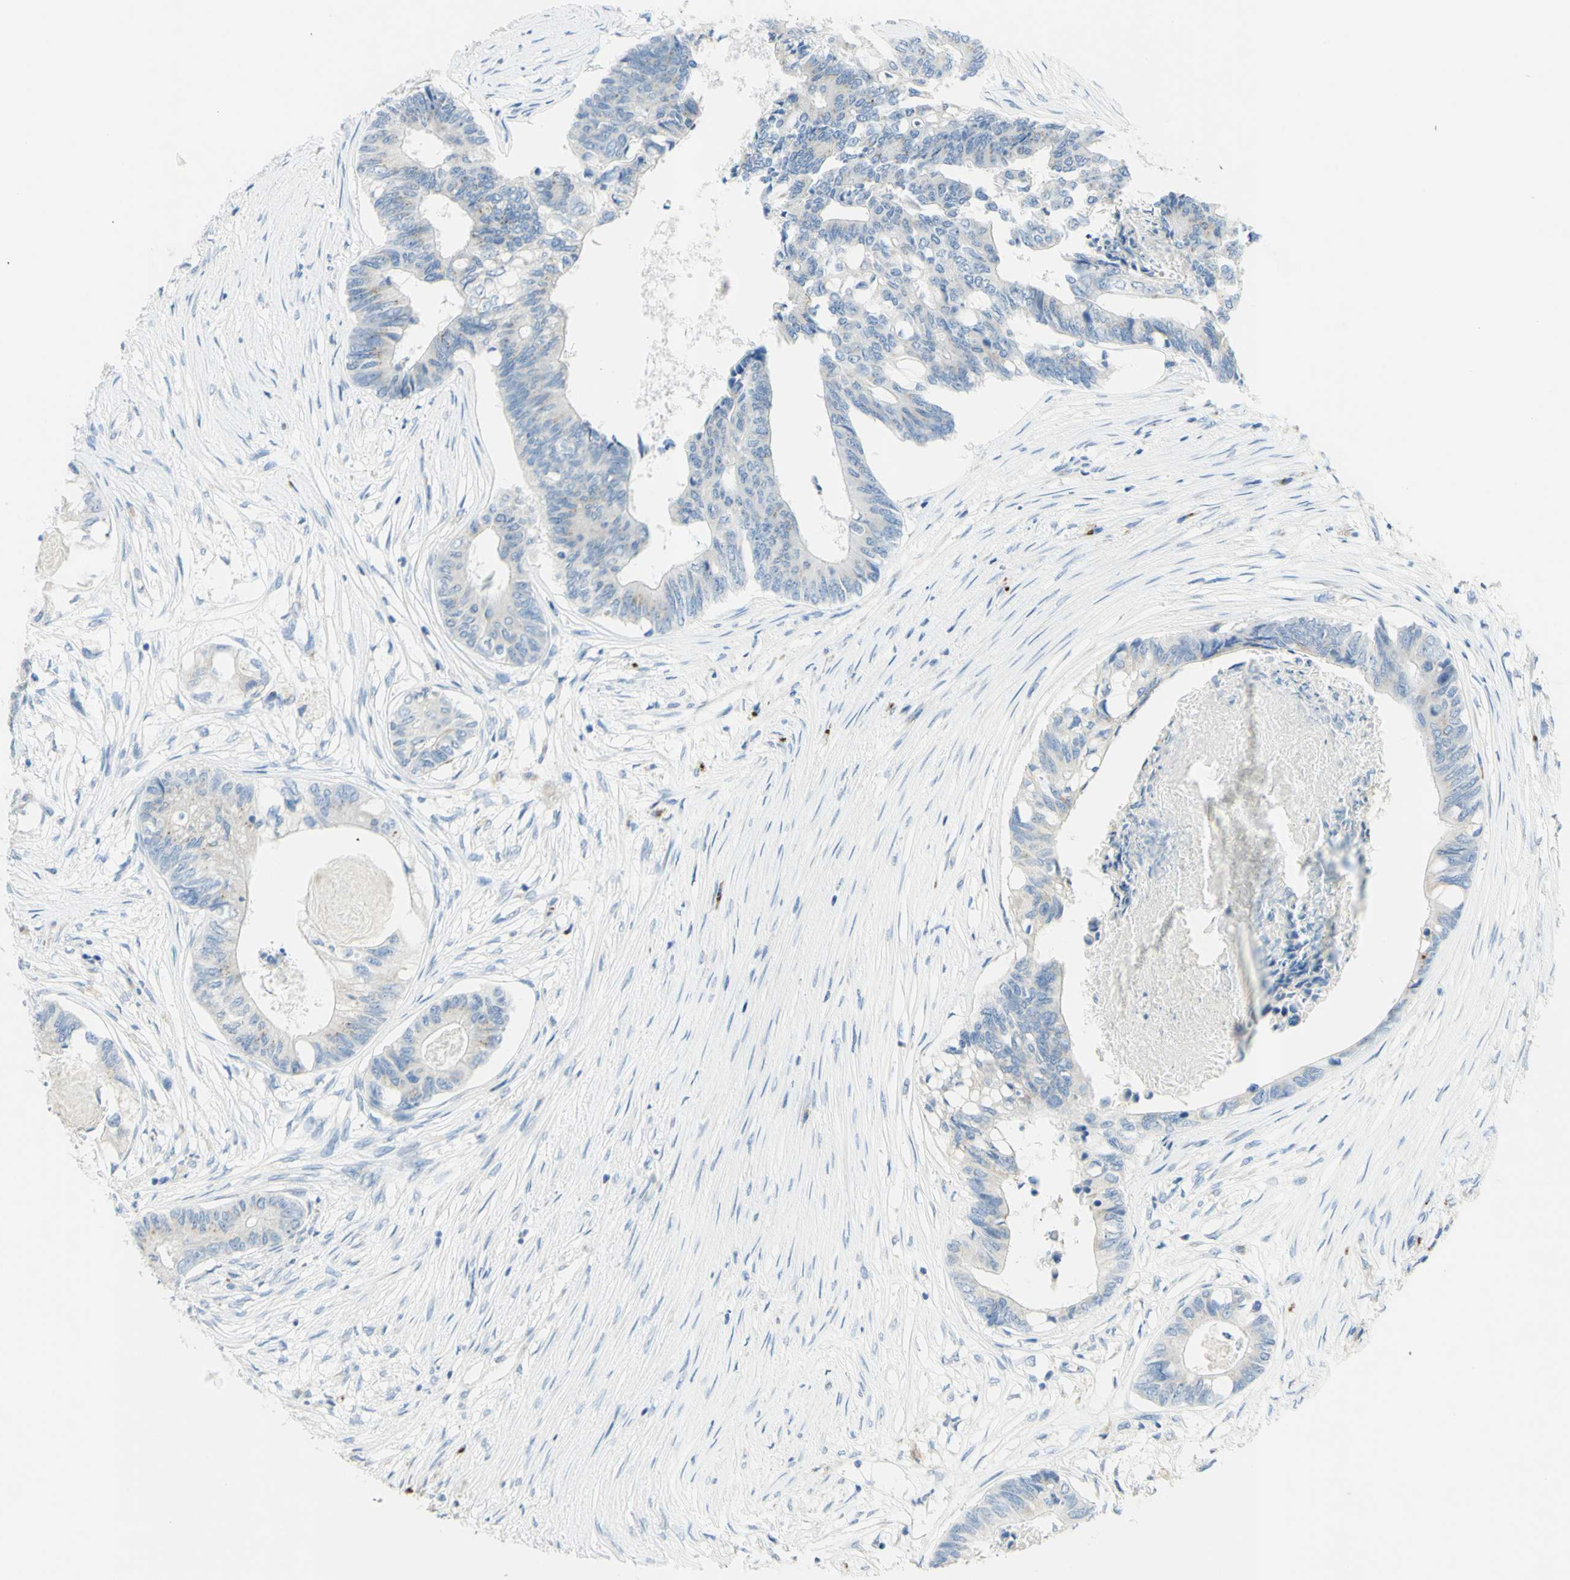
{"staining": {"intensity": "negative", "quantity": "none", "location": "none"}, "tissue": "colorectal cancer", "cell_type": "Tumor cells", "image_type": "cancer", "snomed": [{"axis": "morphology", "description": "Adenocarcinoma, NOS"}, {"axis": "topography", "description": "Rectum"}], "caption": "DAB (3,3'-diaminobenzidine) immunohistochemical staining of colorectal cancer demonstrates no significant expression in tumor cells. (Stains: DAB immunohistochemistry with hematoxylin counter stain, Microscopy: brightfield microscopy at high magnification).", "gene": "MANEA", "patient": {"sex": "male", "age": 63}}